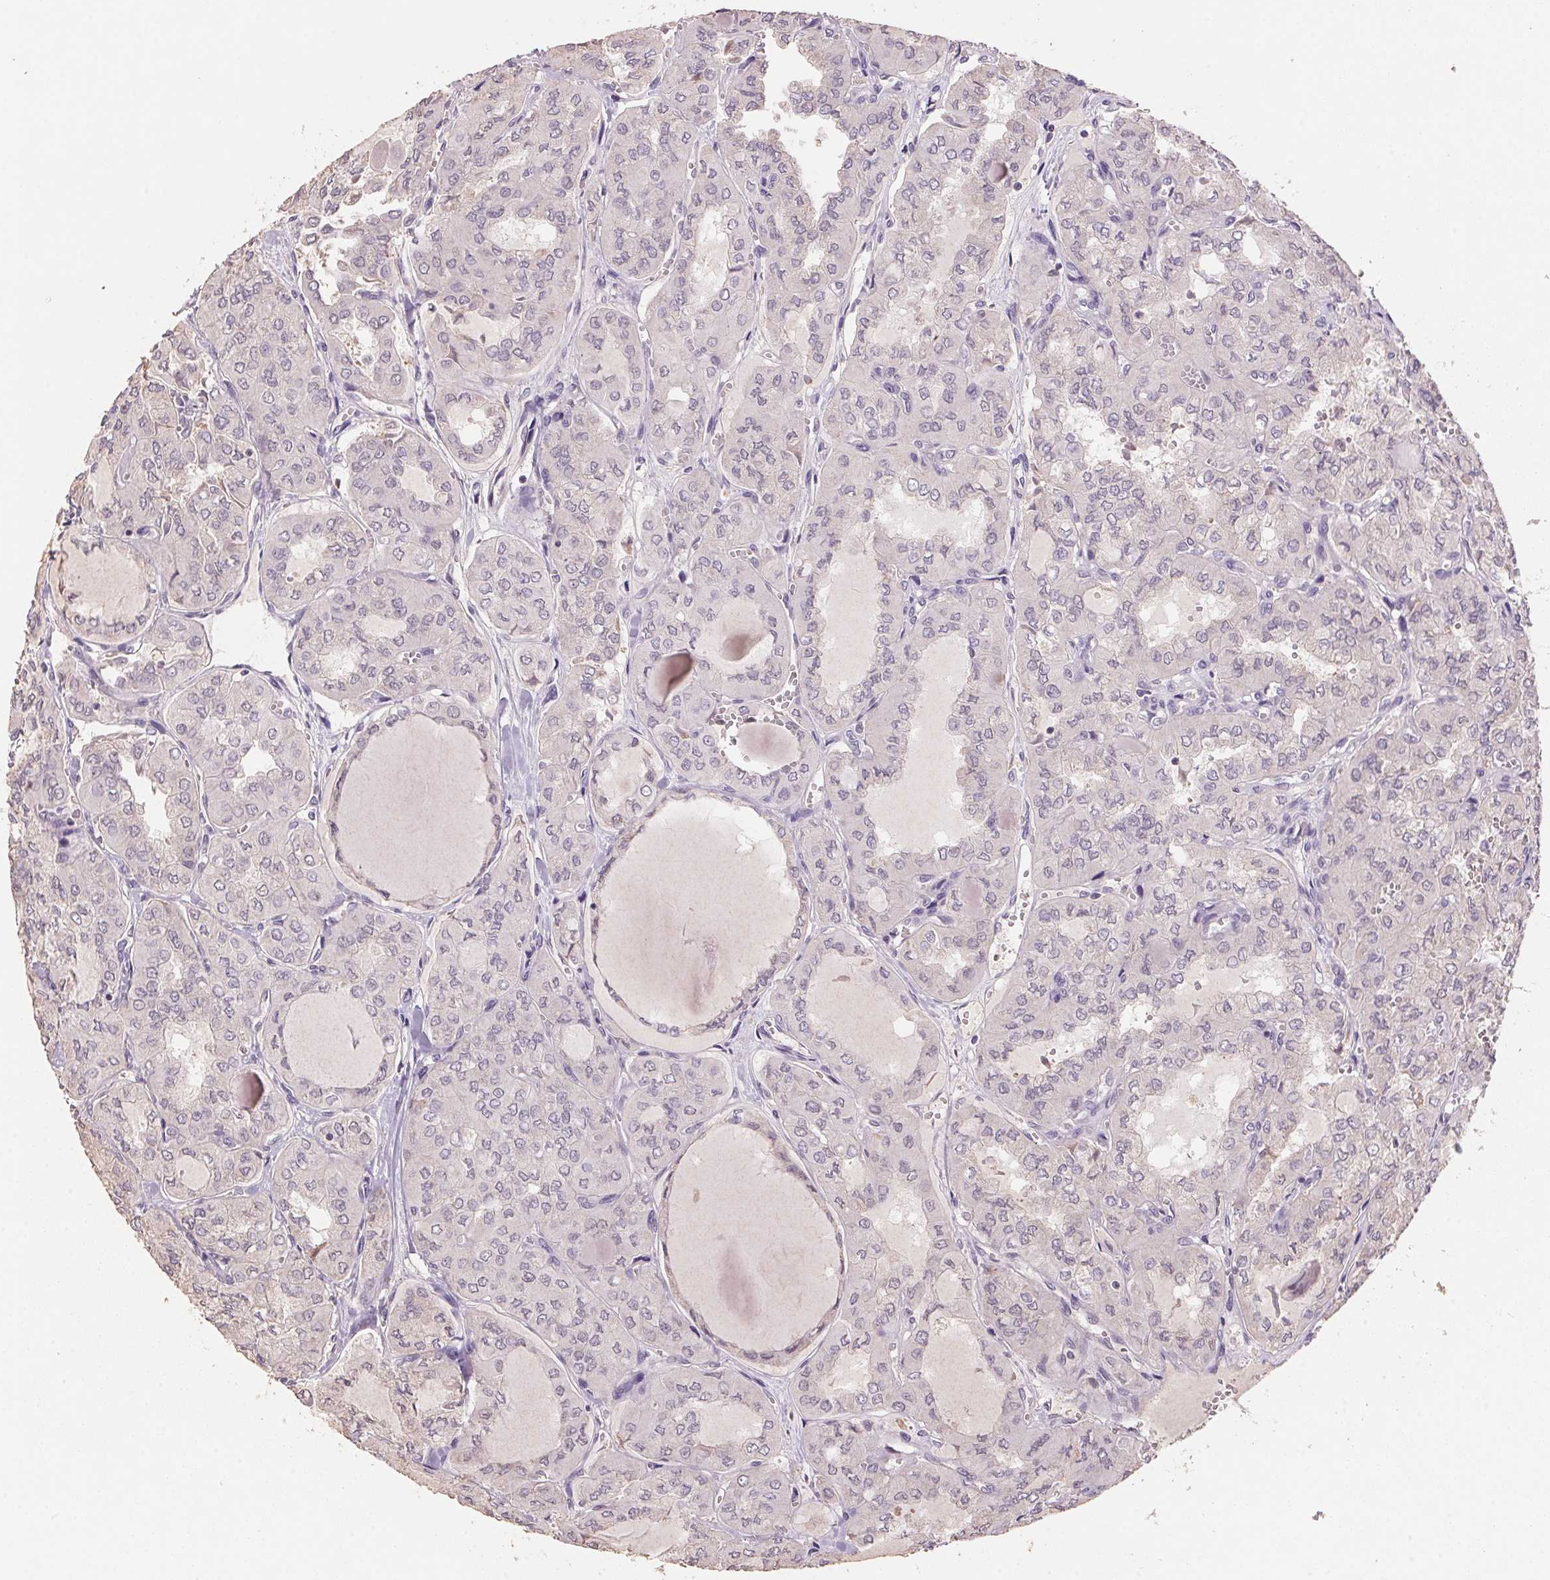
{"staining": {"intensity": "negative", "quantity": "none", "location": "none"}, "tissue": "thyroid cancer", "cell_type": "Tumor cells", "image_type": "cancer", "snomed": [{"axis": "morphology", "description": "Papillary adenocarcinoma, NOS"}, {"axis": "topography", "description": "Thyroid gland"}], "caption": "Human thyroid cancer (papillary adenocarcinoma) stained for a protein using immunohistochemistry (IHC) demonstrates no staining in tumor cells.", "gene": "CENPF", "patient": {"sex": "male", "age": 20}}